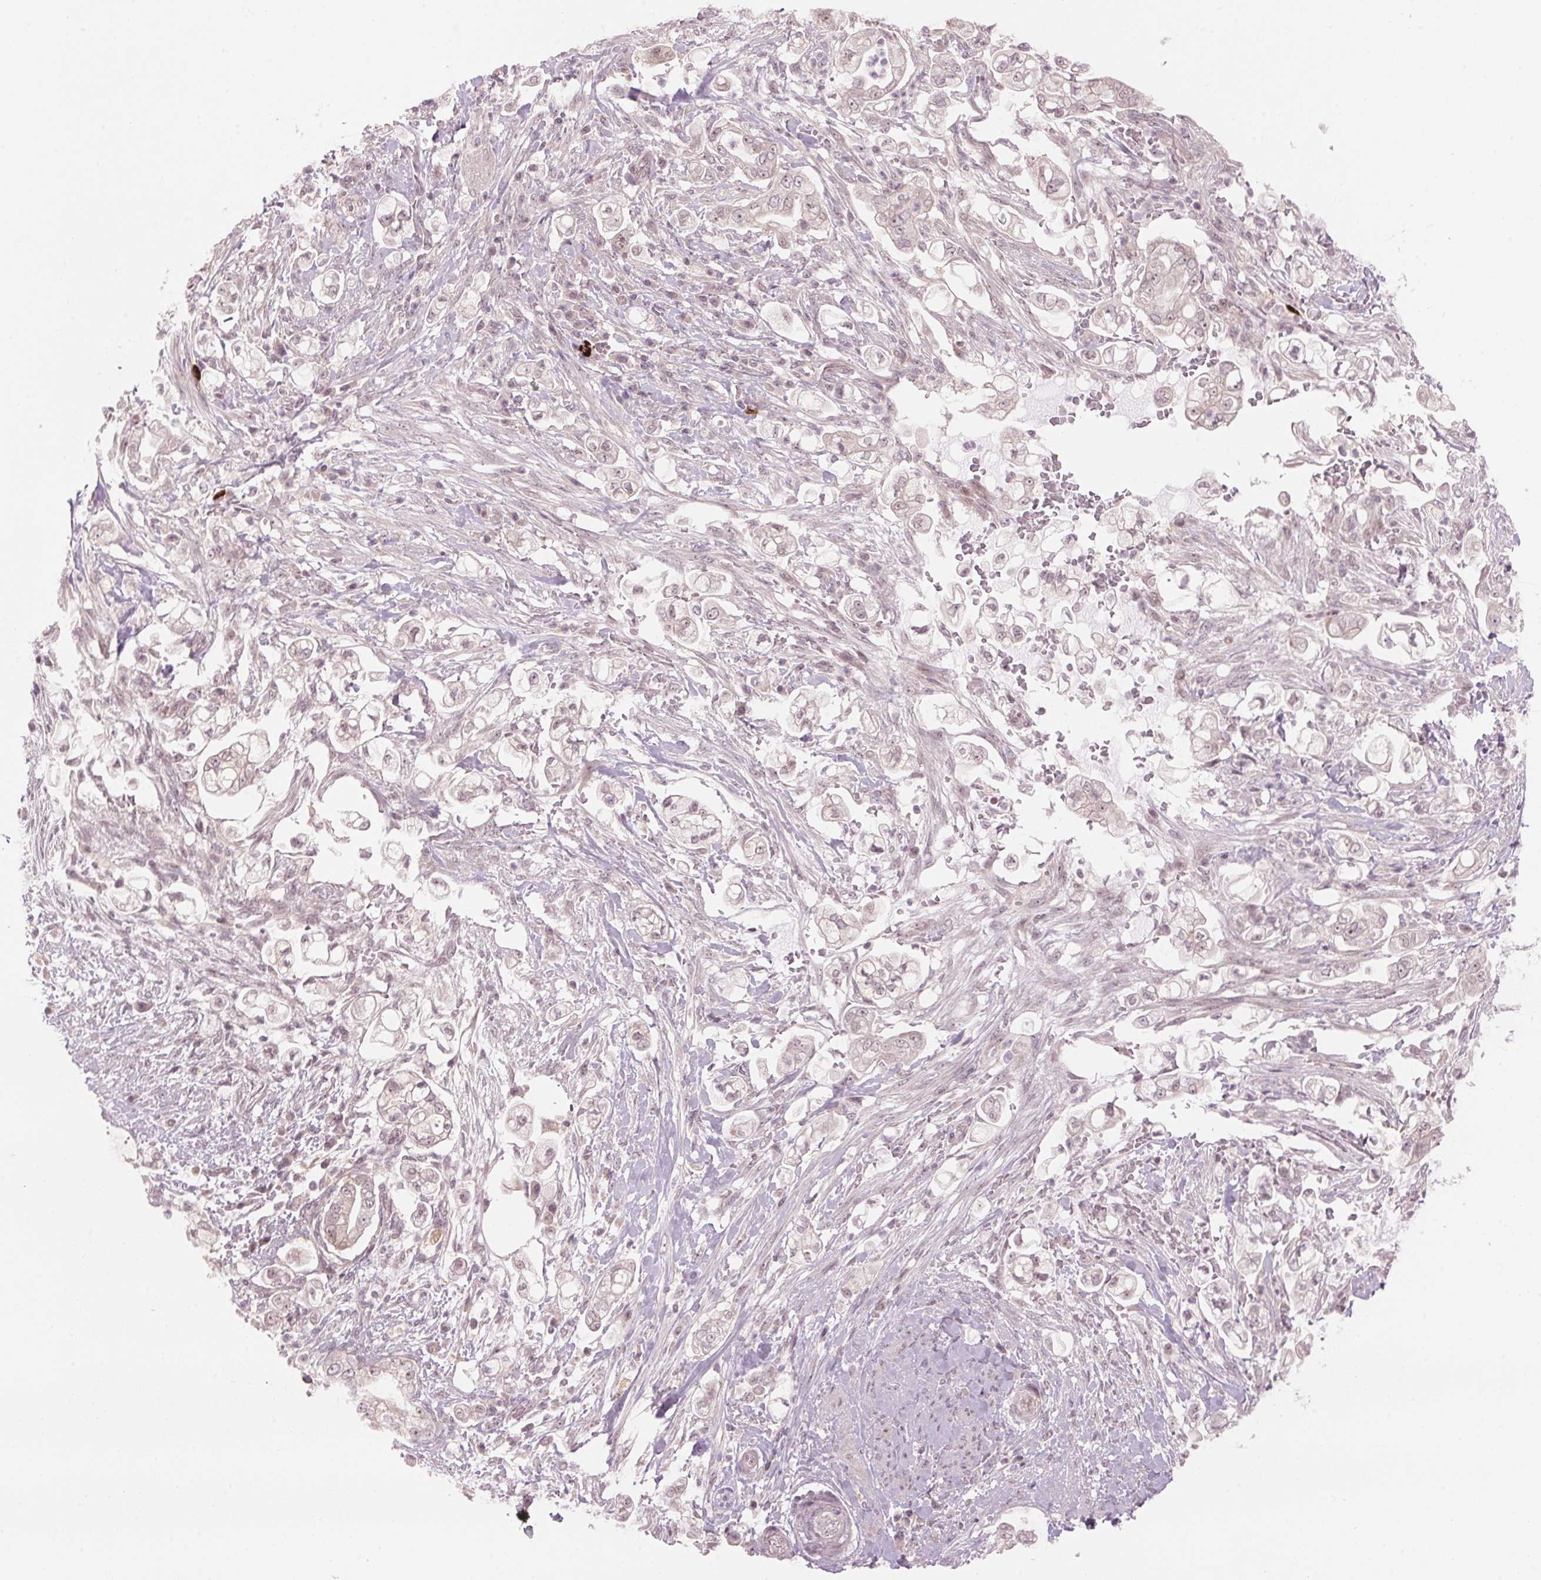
{"staining": {"intensity": "negative", "quantity": "none", "location": "none"}, "tissue": "pancreatic cancer", "cell_type": "Tumor cells", "image_type": "cancer", "snomed": [{"axis": "morphology", "description": "Adenocarcinoma, NOS"}, {"axis": "topography", "description": "Pancreas"}], "caption": "This micrograph is of pancreatic cancer (adenocarcinoma) stained with immunohistochemistry (IHC) to label a protein in brown with the nuclei are counter-stained blue. There is no expression in tumor cells. The staining is performed using DAB (3,3'-diaminobenzidine) brown chromogen with nuclei counter-stained in using hematoxylin.", "gene": "TMED6", "patient": {"sex": "female", "age": 69}}